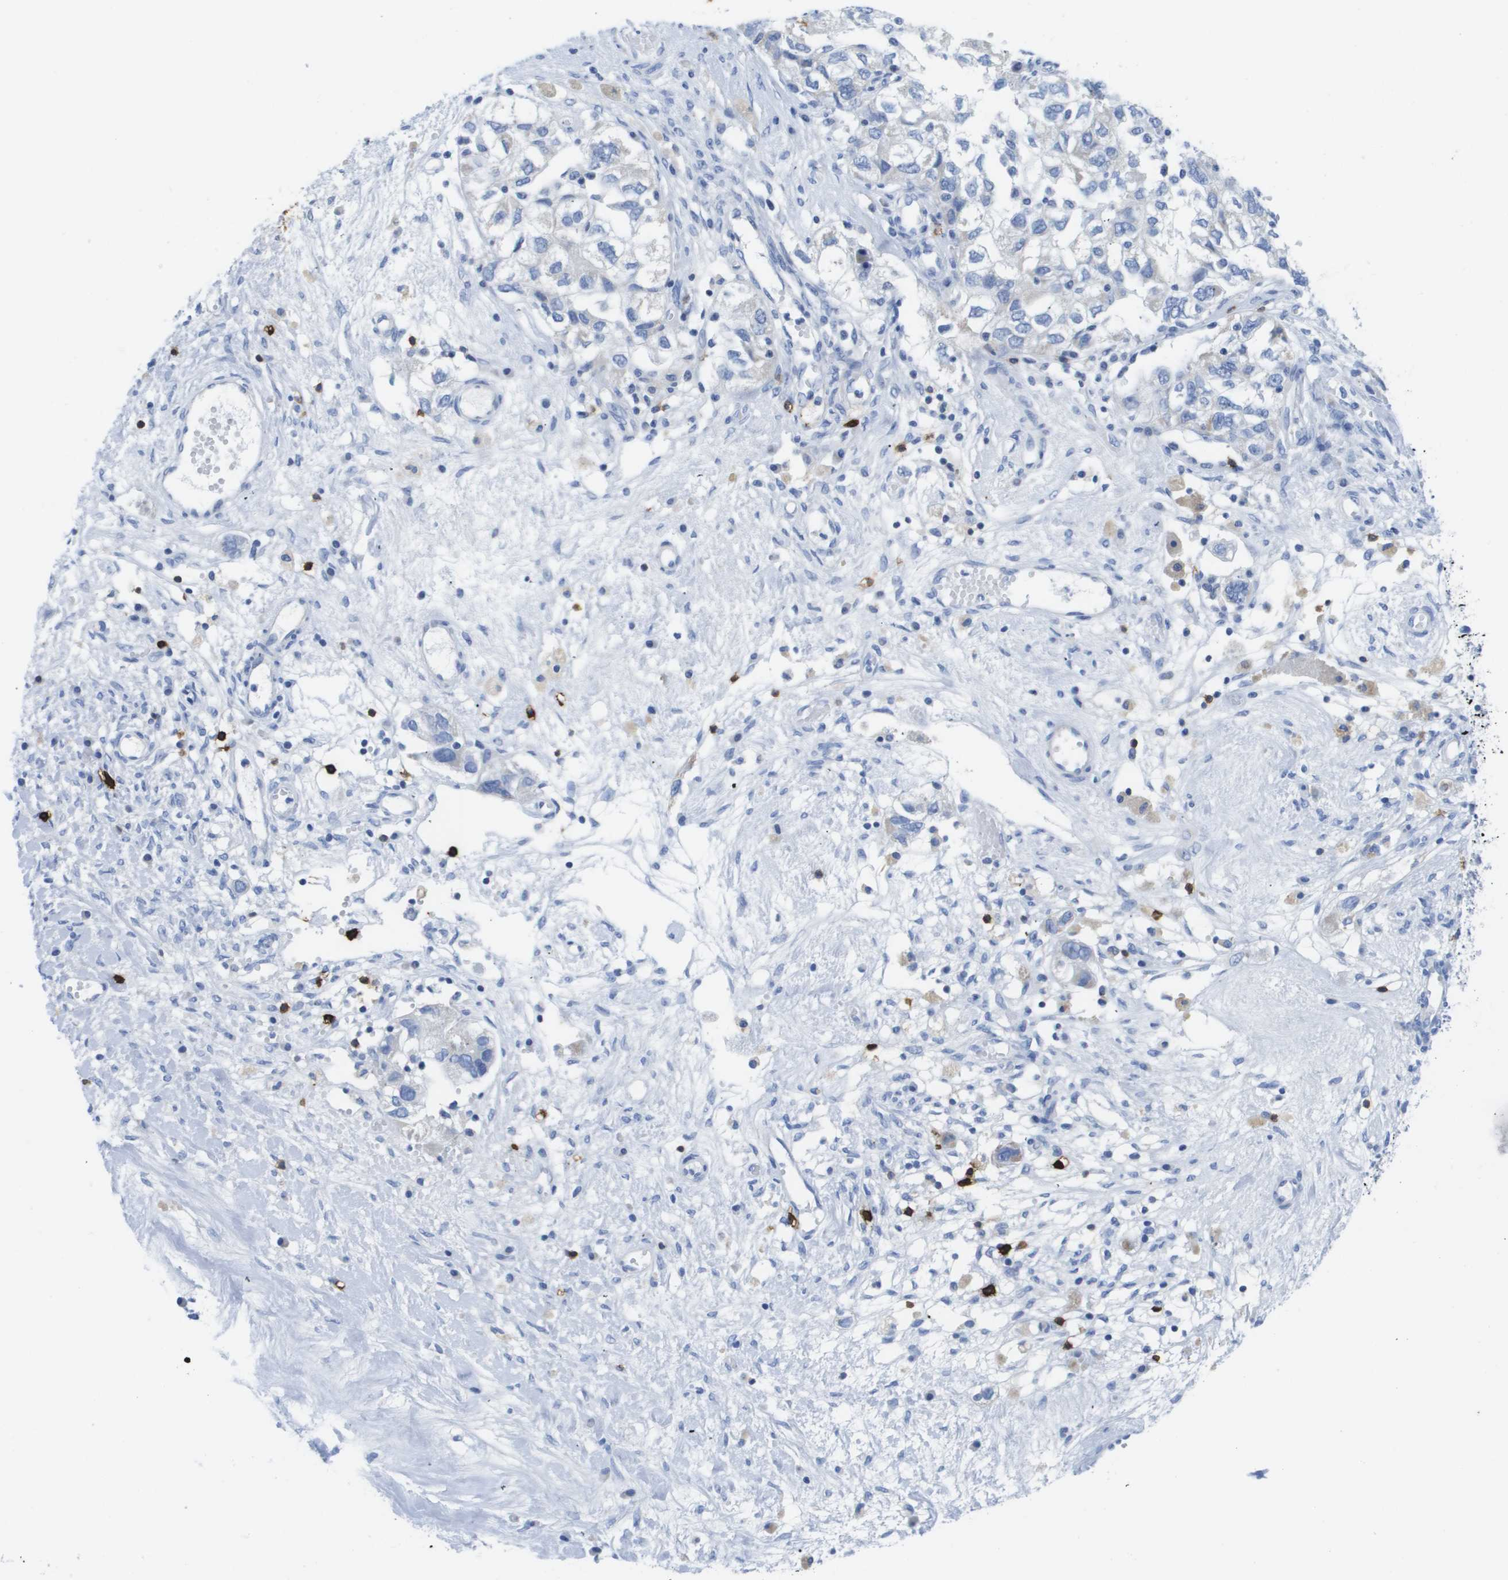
{"staining": {"intensity": "negative", "quantity": "none", "location": "none"}, "tissue": "ovarian cancer", "cell_type": "Tumor cells", "image_type": "cancer", "snomed": [{"axis": "morphology", "description": "Carcinoma, NOS"}, {"axis": "morphology", "description": "Cystadenocarcinoma, serous, NOS"}, {"axis": "topography", "description": "Ovary"}], "caption": "There is no significant positivity in tumor cells of ovarian cancer (serous cystadenocarcinoma).", "gene": "MS4A1", "patient": {"sex": "female", "age": 69}}